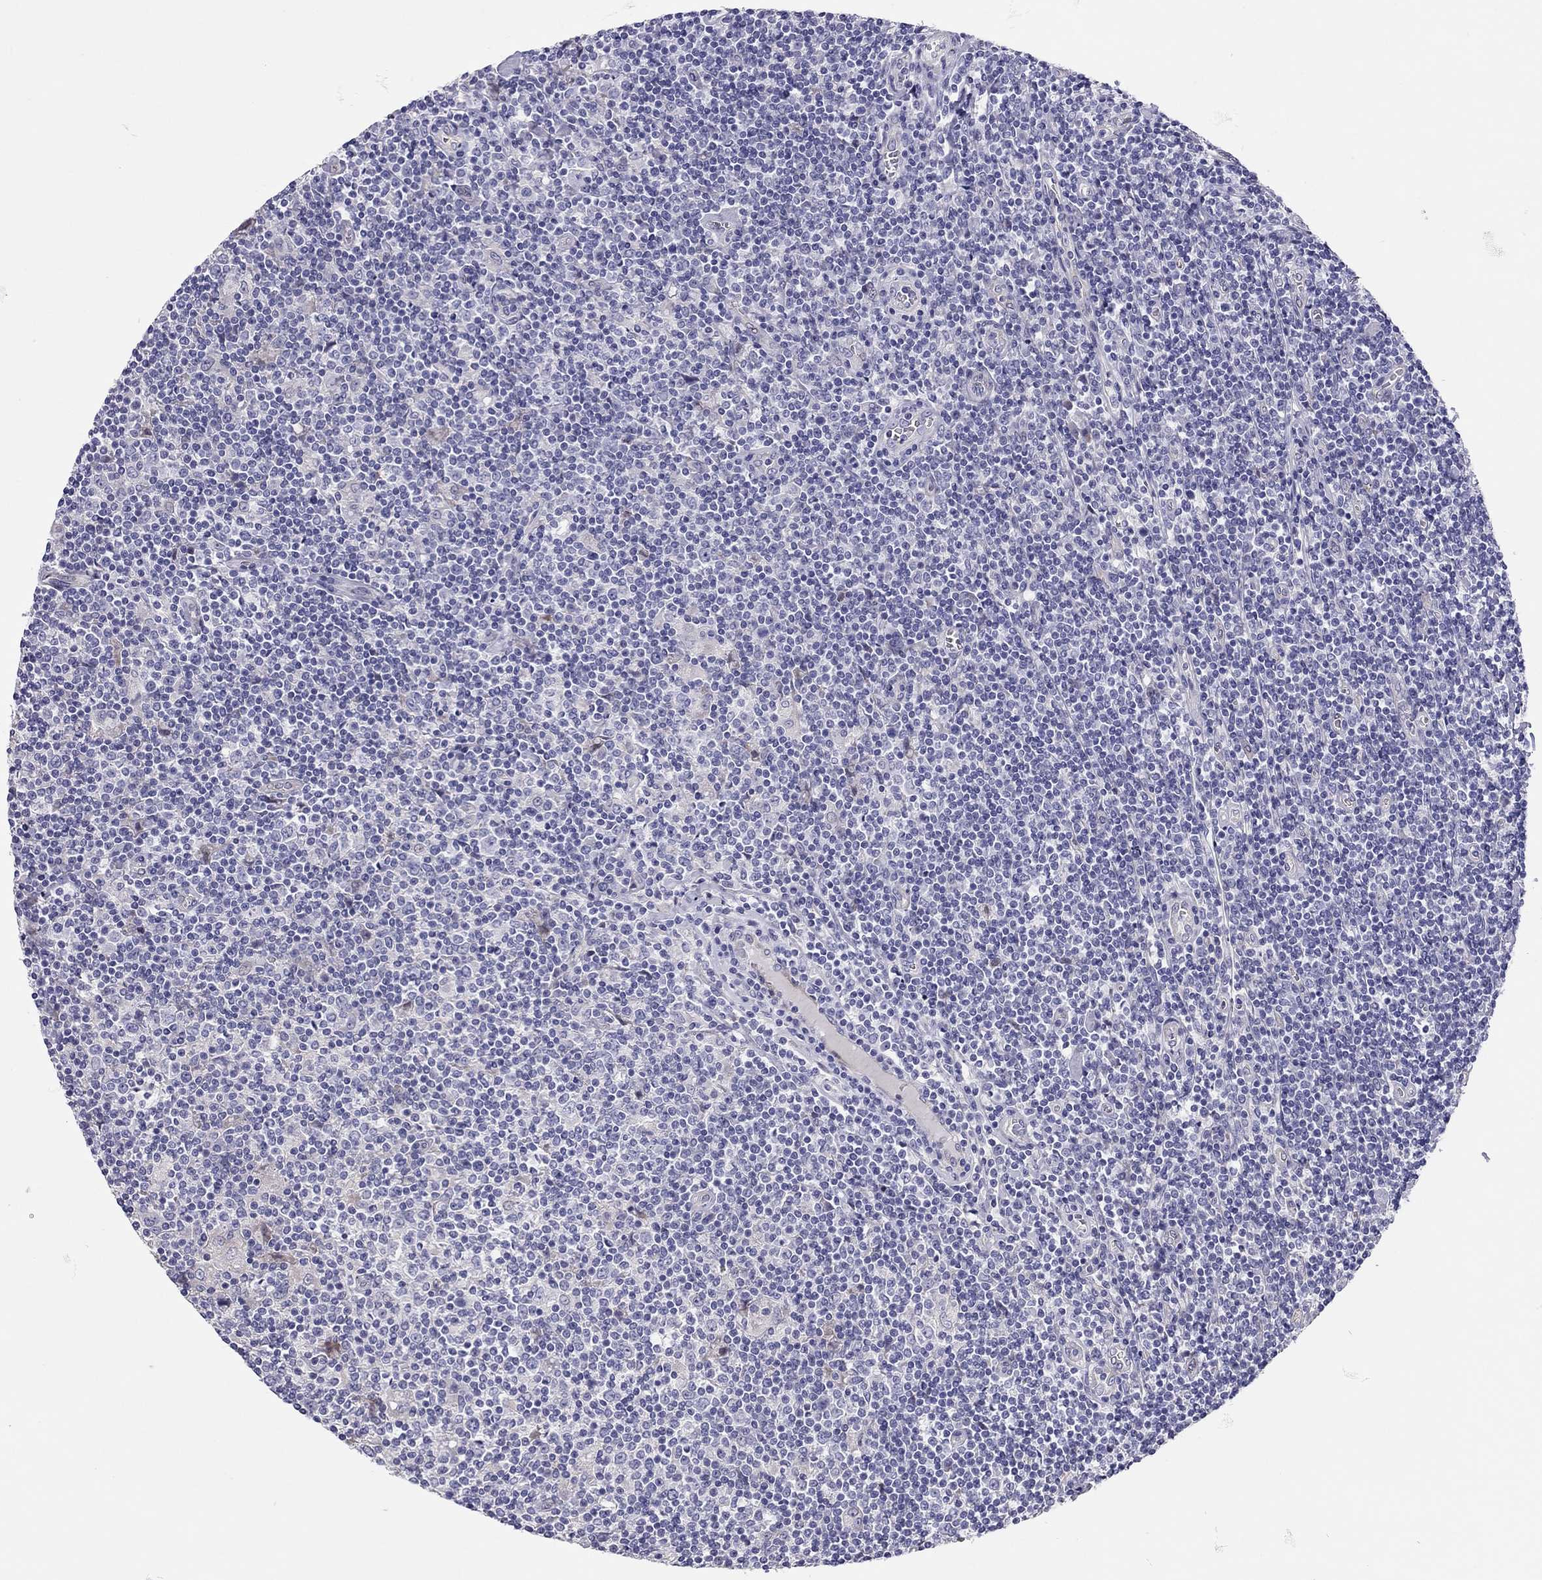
{"staining": {"intensity": "negative", "quantity": "none", "location": "none"}, "tissue": "lymphoma", "cell_type": "Tumor cells", "image_type": "cancer", "snomed": [{"axis": "morphology", "description": "Hodgkin's disease, NOS"}, {"axis": "topography", "description": "Lymph node"}], "caption": "IHC photomicrograph of human Hodgkin's disease stained for a protein (brown), which demonstrates no staining in tumor cells.", "gene": "SCARB1", "patient": {"sex": "male", "age": 40}}